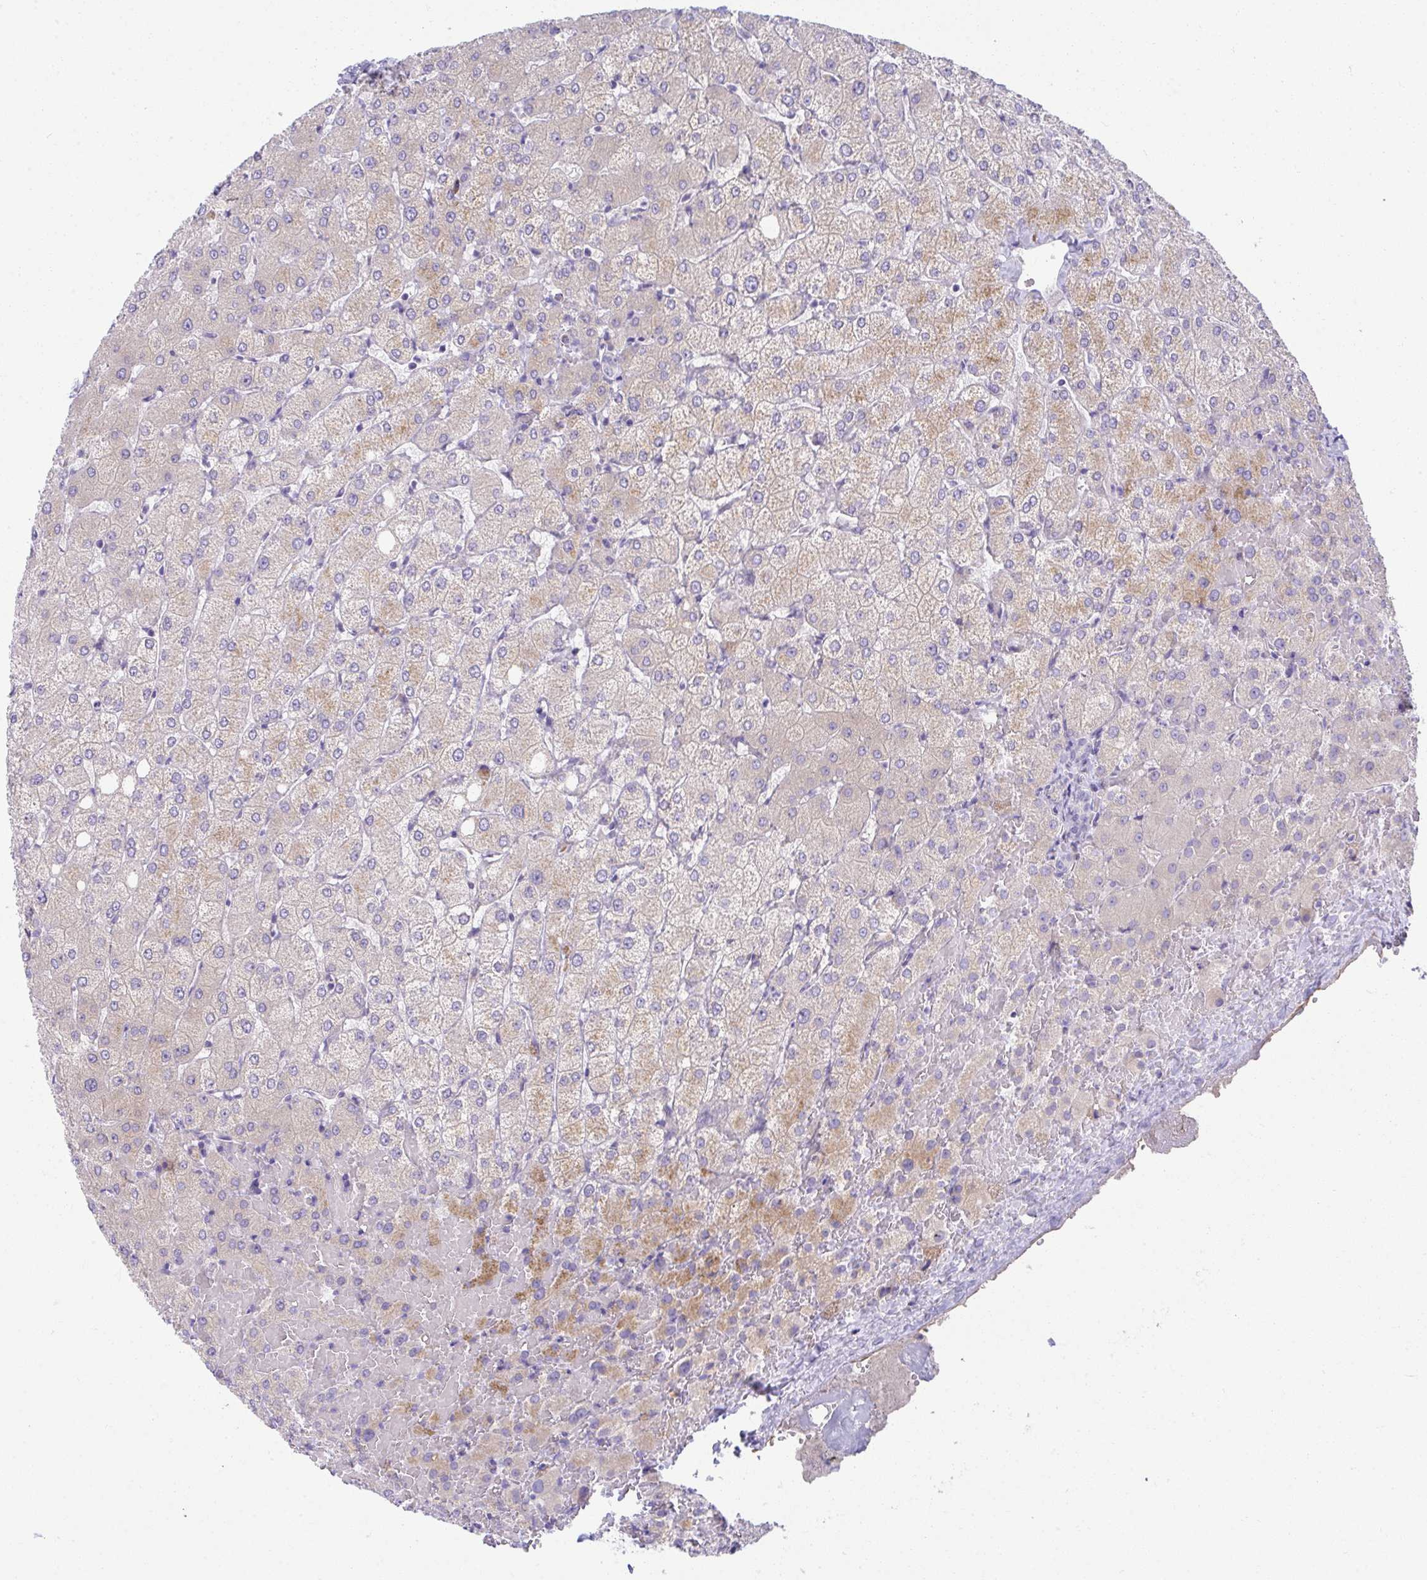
{"staining": {"intensity": "negative", "quantity": "none", "location": "none"}, "tissue": "liver", "cell_type": "Cholangiocytes", "image_type": "normal", "snomed": [{"axis": "morphology", "description": "Normal tissue, NOS"}, {"axis": "topography", "description": "Liver"}], "caption": "Immunohistochemistry micrograph of benign liver: human liver stained with DAB (3,3'-diaminobenzidine) demonstrates no significant protein expression in cholangiocytes.", "gene": "FASLG", "patient": {"sex": "female", "age": 54}}